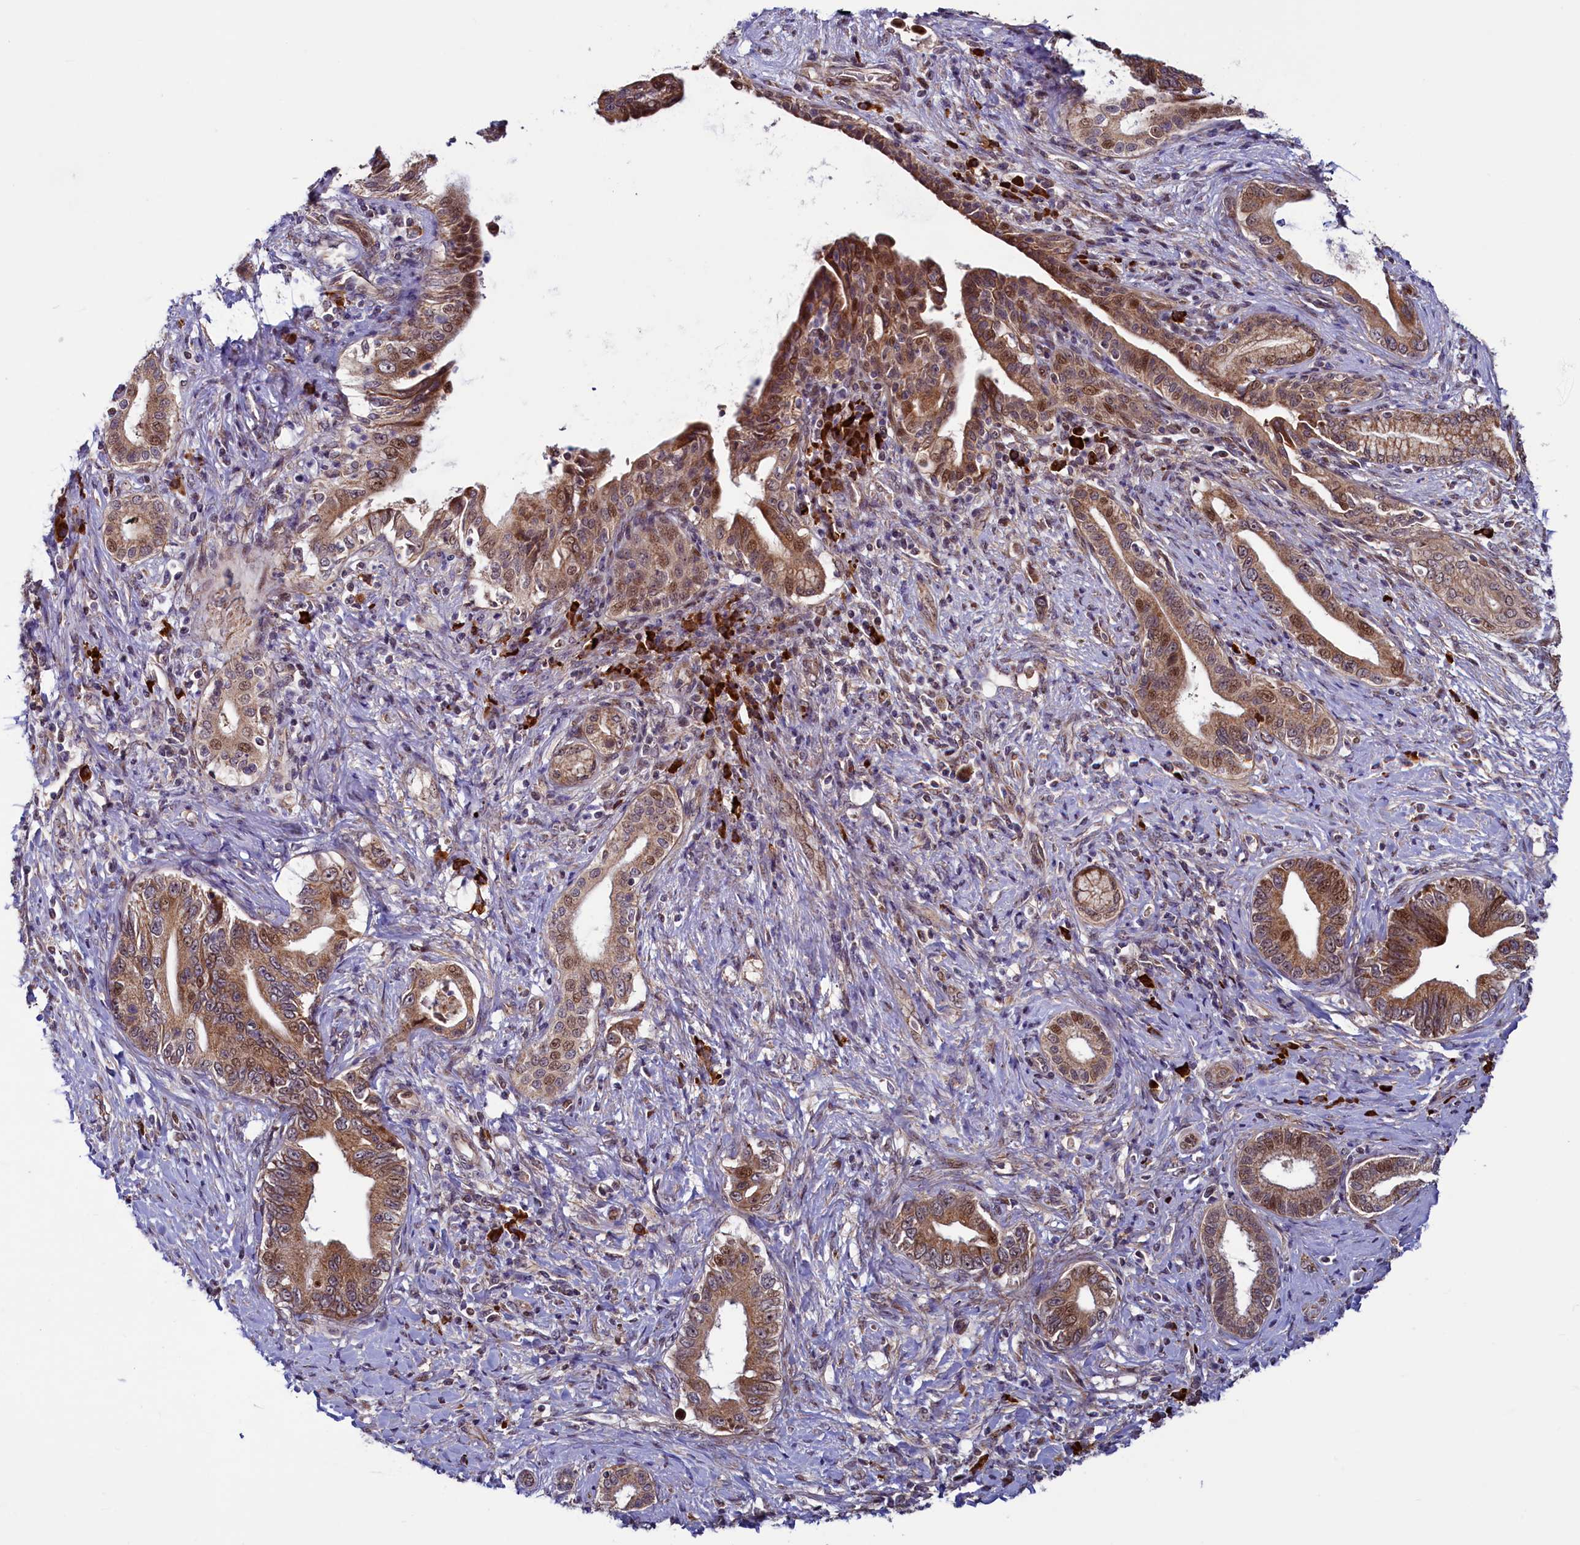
{"staining": {"intensity": "moderate", "quantity": ">75%", "location": "cytoplasmic/membranous,nuclear"}, "tissue": "pancreatic cancer", "cell_type": "Tumor cells", "image_type": "cancer", "snomed": [{"axis": "morphology", "description": "Adenocarcinoma, NOS"}, {"axis": "topography", "description": "Pancreas"}], "caption": "Pancreatic adenocarcinoma tissue displays moderate cytoplasmic/membranous and nuclear expression in about >75% of tumor cells The staining was performed using DAB to visualize the protein expression in brown, while the nuclei were stained in blue with hematoxylin (Magnification: 20x).", "gene": "RBFA", "patient": {"sex": "female", "age": 55}}